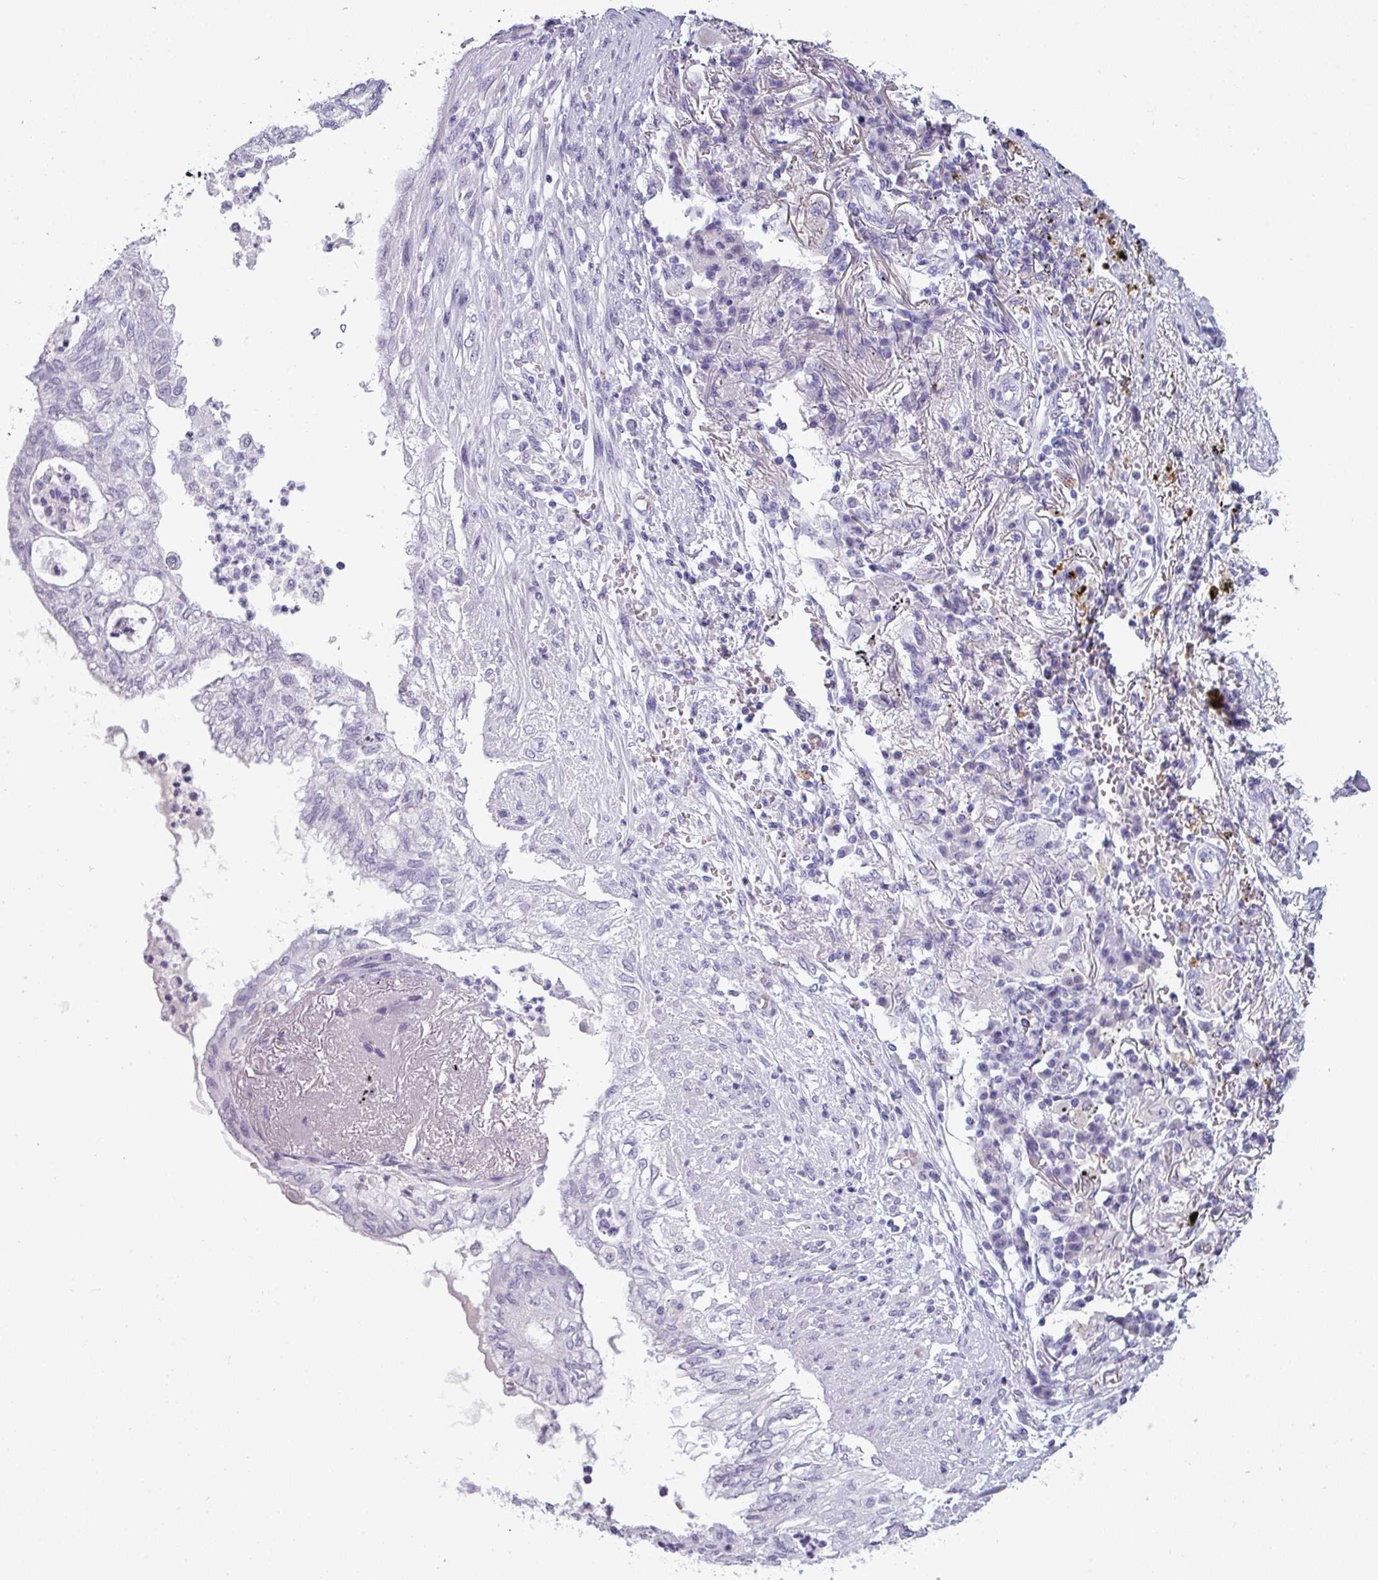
{"staining": {"intensity": "negative", "quantity": "none", "location": "none"}, "tissue": "lung cancer", "cell_type": "Tumor cells", "image_type": "cancer", "snomed": [{"axis": "morphology", "description": "Adenocarcinoma, NOS"}, {"axis": "topography", "description": "Lung"}], "caption": "There is no significant staining in tumor cells of lung adenocarcinoma. (Brightfield microscopy of DAB (3,3'-diaminobenzidine) IHC at high magnification).", "gene": "SLC26A9", "patient": {"sex": "female", "age": 70}}